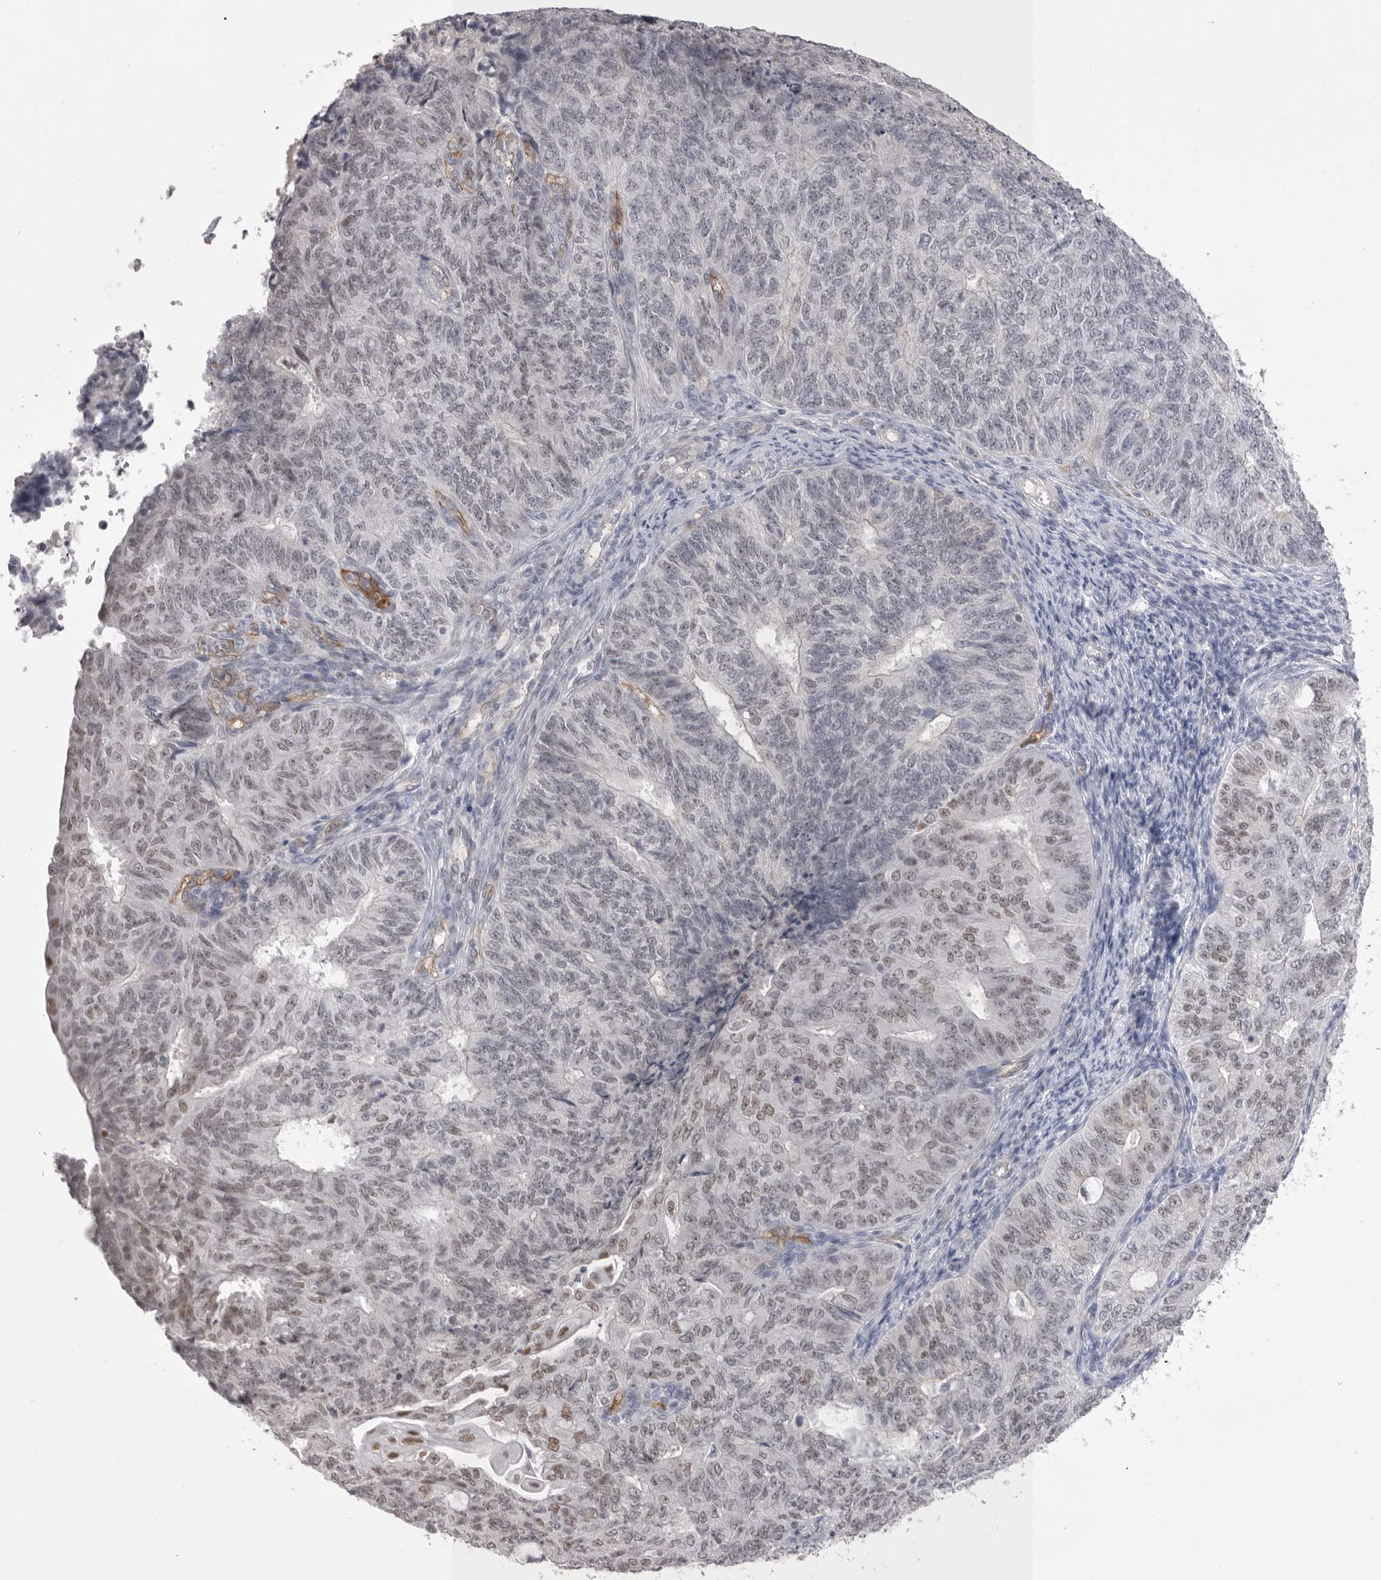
{"staining": {"intensity": "moderate", "quantity": "25%-75%", "location": "nuclear"}, "tissue": "endometrial cancer", "cell_type": "Tumor cells", "image_type": "cancer", "snomed": [{"axis": "morphology", "description": "Adenocarcinoma, NOS"}, {"axis": "topography", "description": "Endometrium"}], "caption": "The micrograph demonstrates a brown stain indicating the presence of a protein in the nuclear of tumor cells in endometrial cancer.", "gene": "ZBTB7B", "patient": {"sex": "female", "age": 32}}